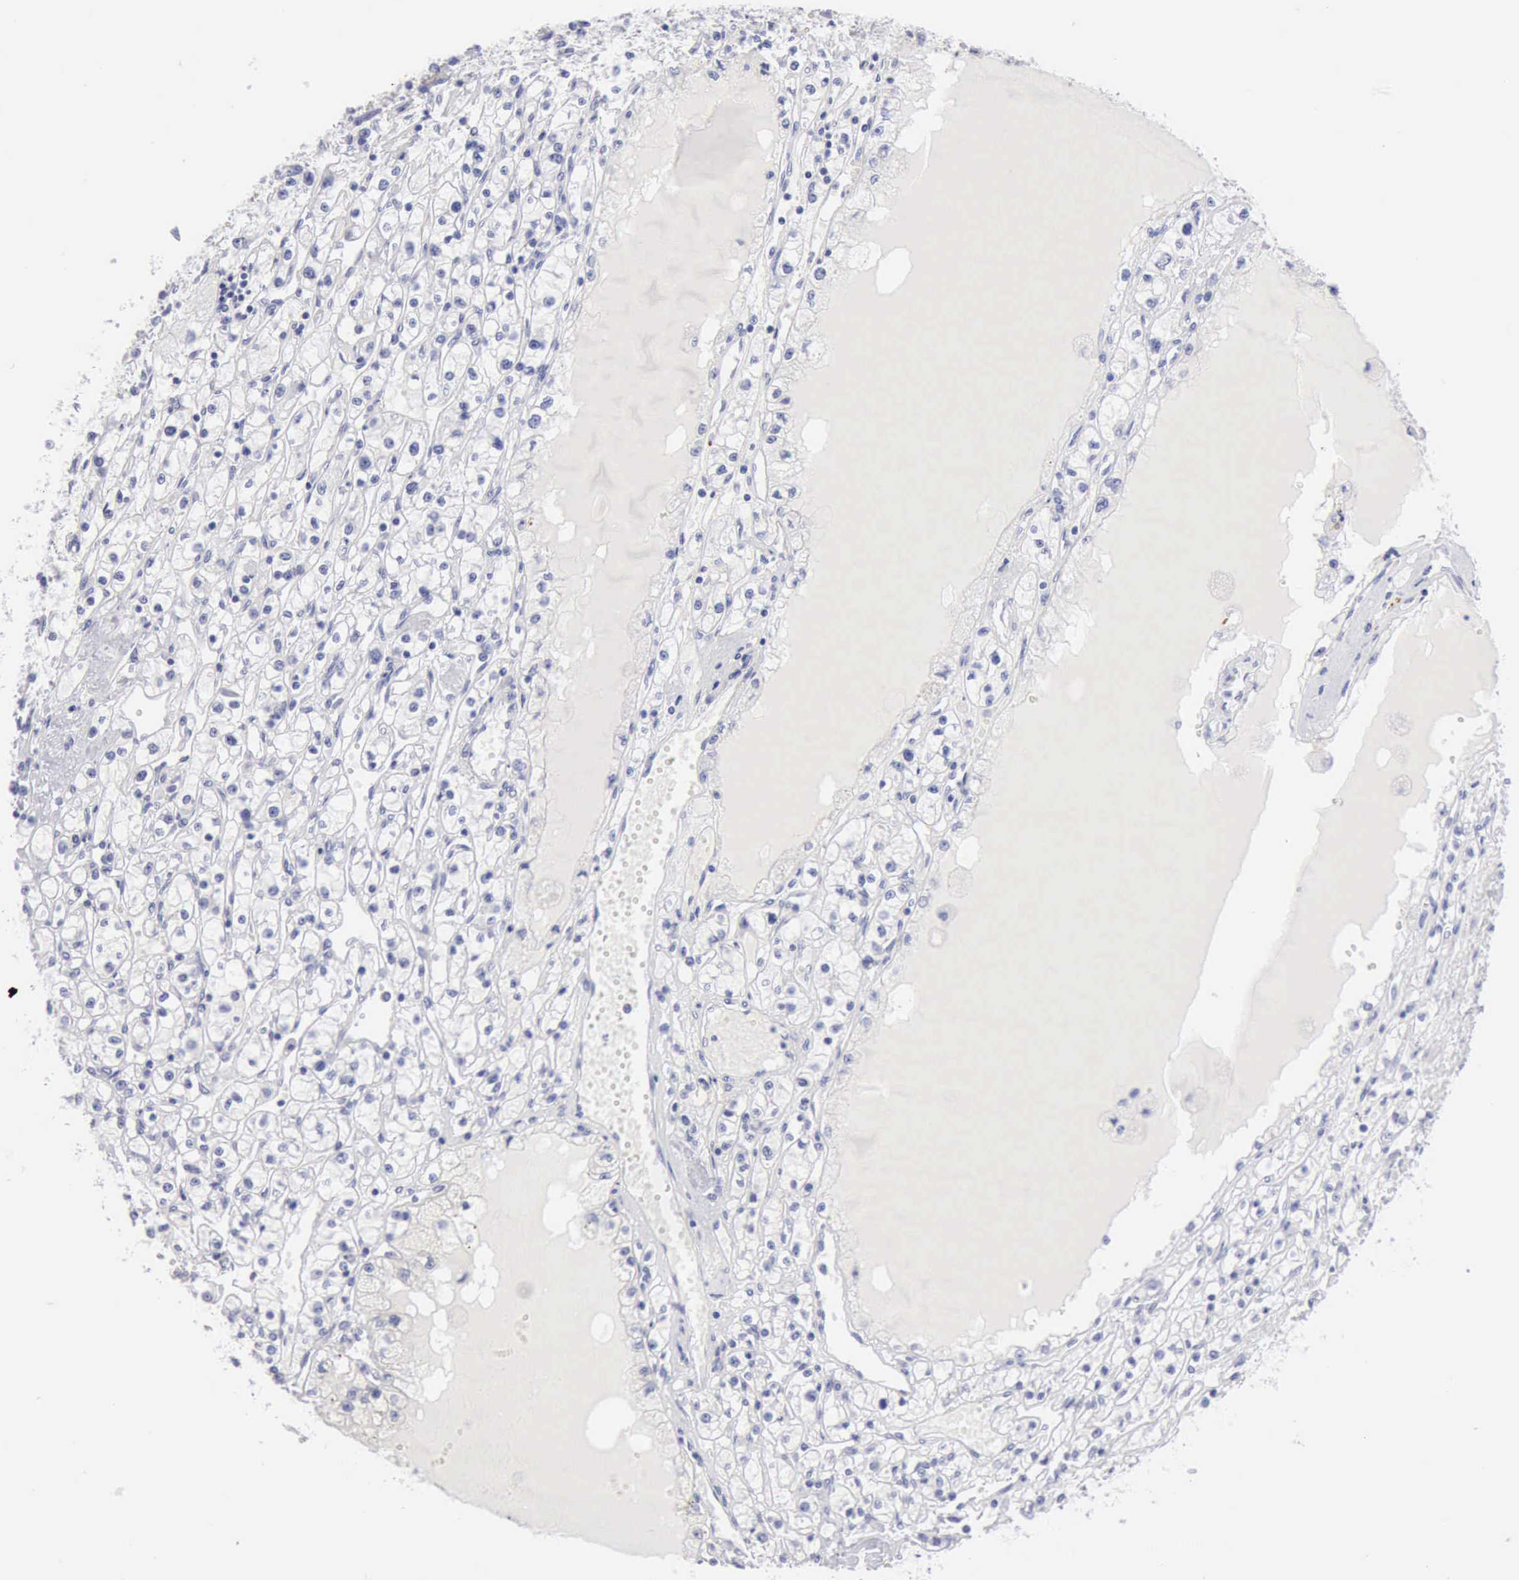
{"staining": {"intensity": "negative", "quantity": "none", "location": "none"}, "tissue": "renal cancer", "cell_type": "Tumor cells", "image_type": "cancer", "snomed": [{"axis": "morphology", "description": "Adenocarcinoma, NOS"}, {"axis": "topography", "description": "Kidney"}], "caption": "High magnification brightfield microscopy of adenocarcinoma (renal) stained with DAB (brown) and counterstained with hematoxylin (blue): tumor cells show no significant expression.", "gene": "ANGEL1", "patient": {"sex": "male", "age": 56}}